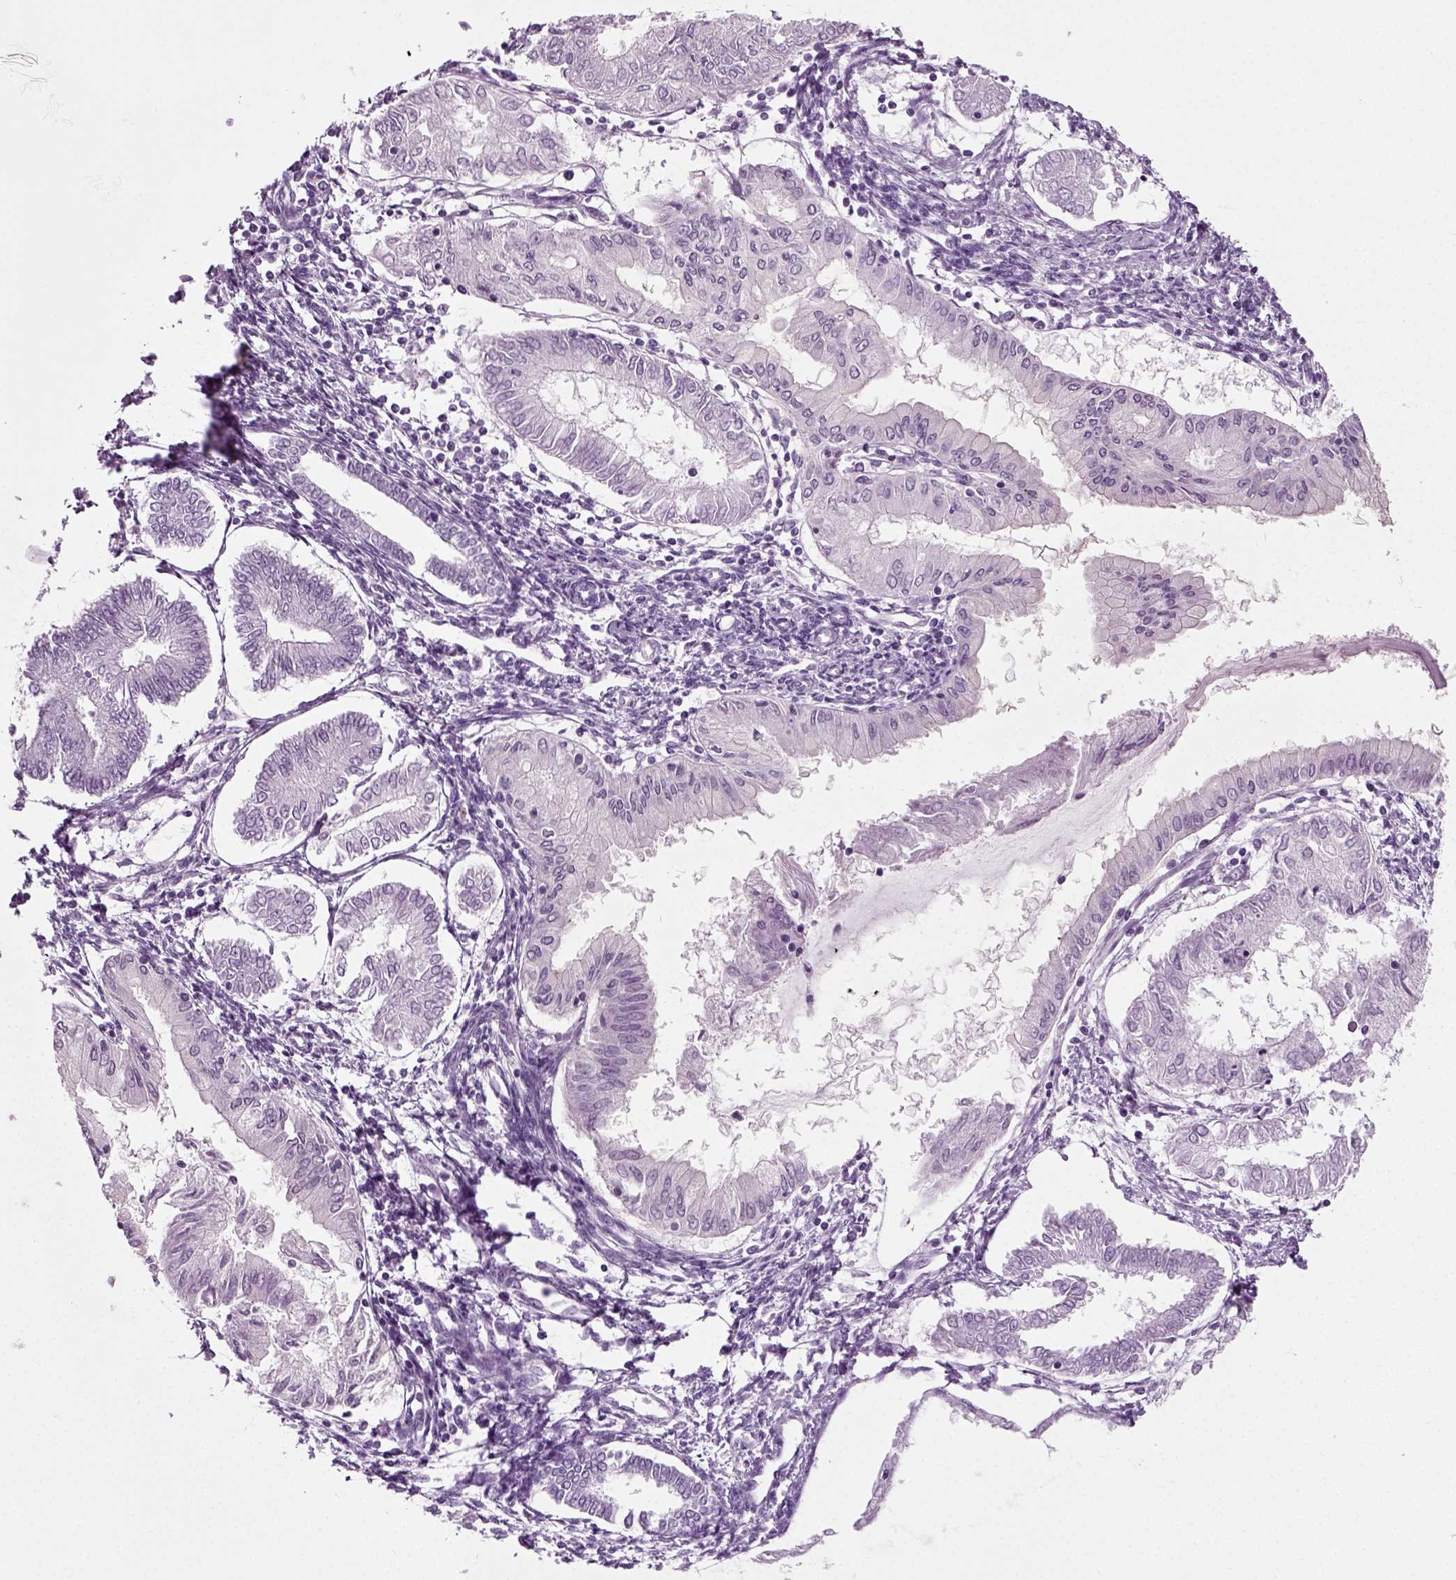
{"staining": {"intensity": "negative", "quantity": "none", "location": "none"}, "tissue": "endometrial cancer", "cell_type": "Tumor cells", "image_type": "cancer", "snomed": [{"axis": "morphology", "description": "Adenocarcinoma, NOS"}, {"axis": "topography", "description": "Endometrium"}], "caption": "Tumor cells are negative for protein expression in human adenocarcinoma (endometrial).", "gene": "ZC2HC1C", "patient": {"sex": "female", "age": 68}}